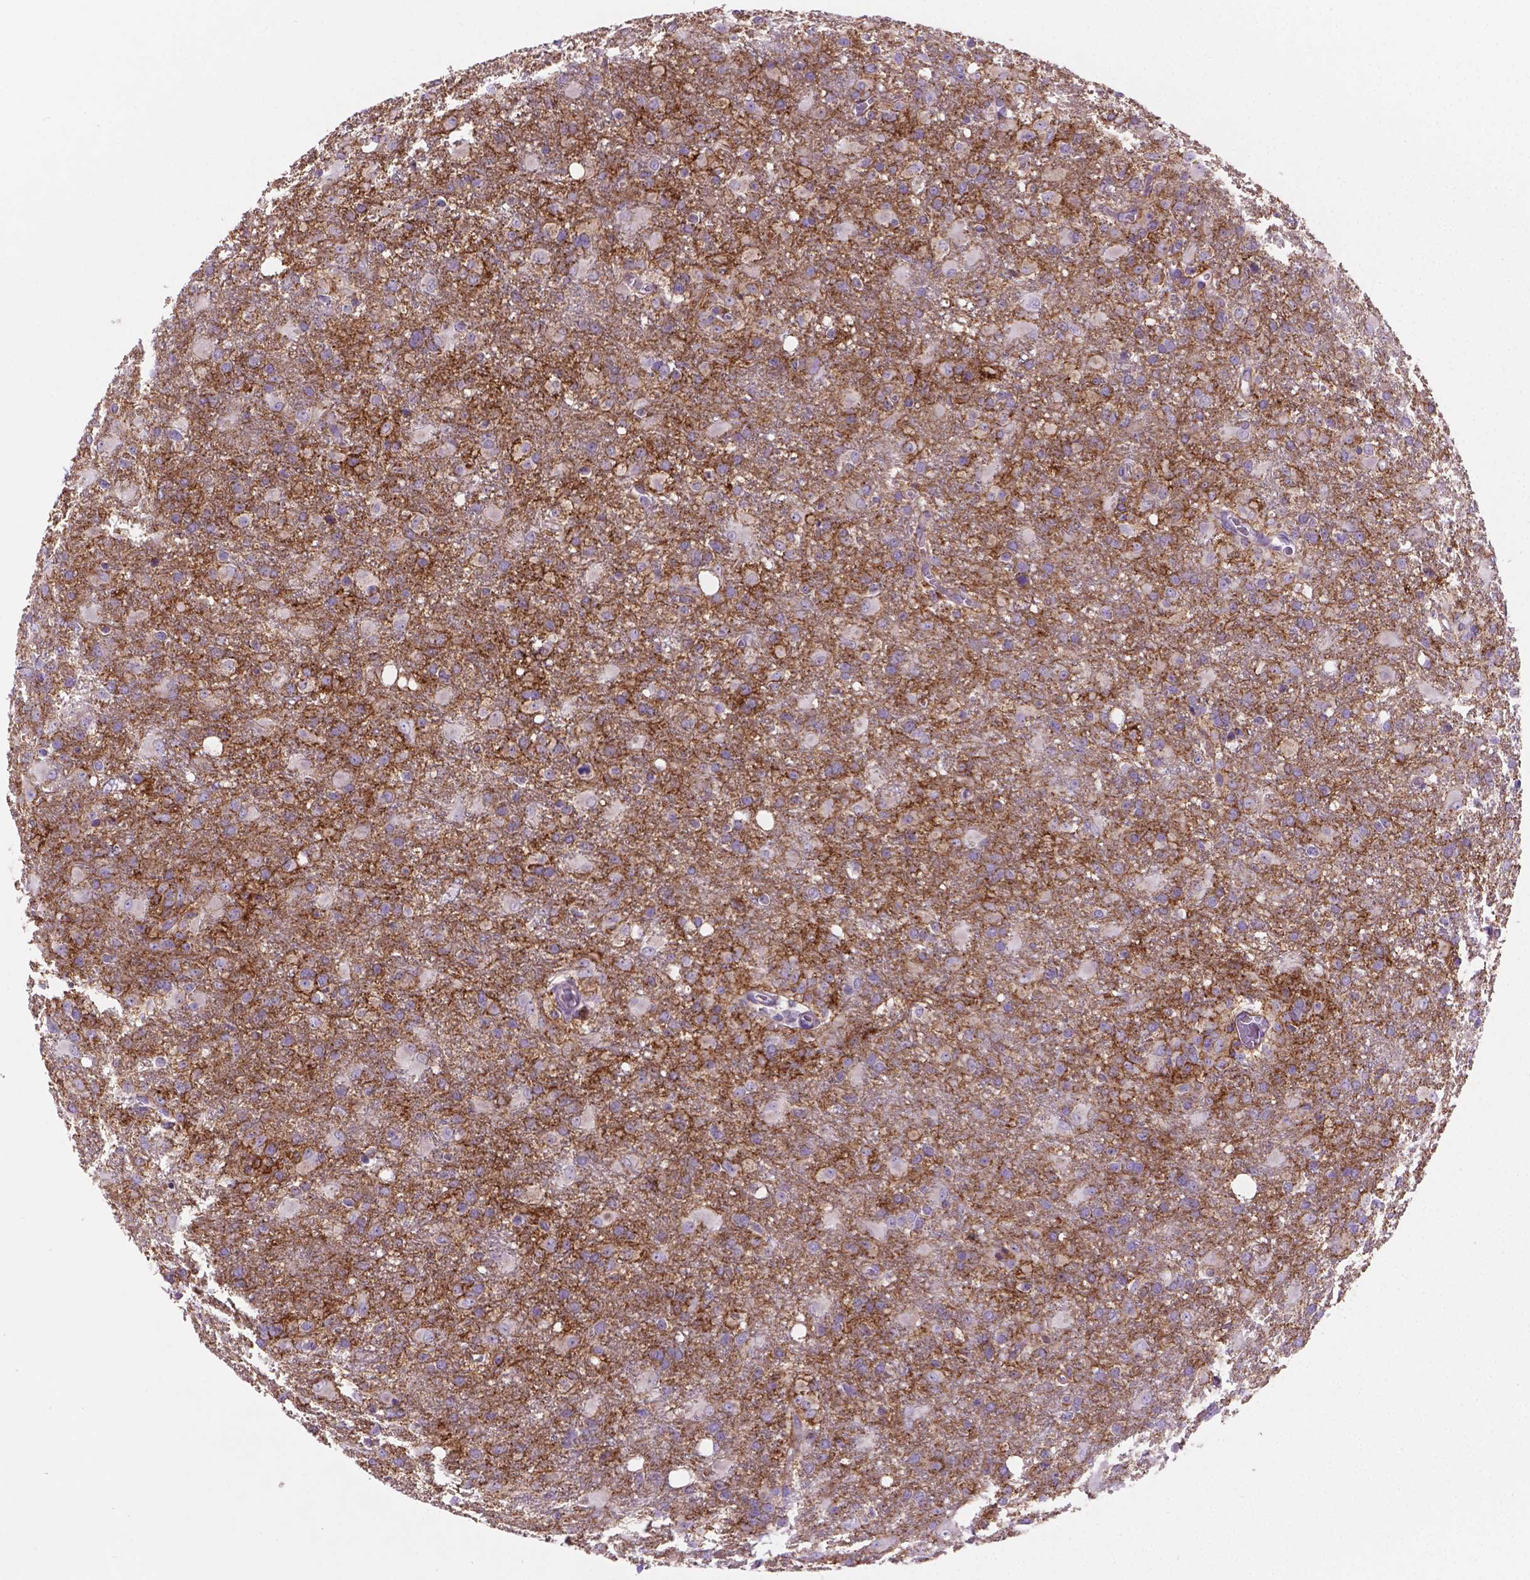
{"staining": {"intensity": "moderate", "quantity": "<25%", "location": "cytoplasmic/membranous"}, "tissue": "glioma", "cell_type": "Tumor cells", "image_type": "cancer", "snomed": [{"axis": "morphology", "description": "Glioma, malignant, High grade"}, {"axis": "topography", "description": "Brain"}], "caption": "IHC photomicrograph of glioma stained for a protein (brown), which reveals low levels of moderate cytoplasmic/membranous positivity in about <25% of tumor cells.", "gene": "CSPG5", "patient": {"sex": "male", "age": 68}}